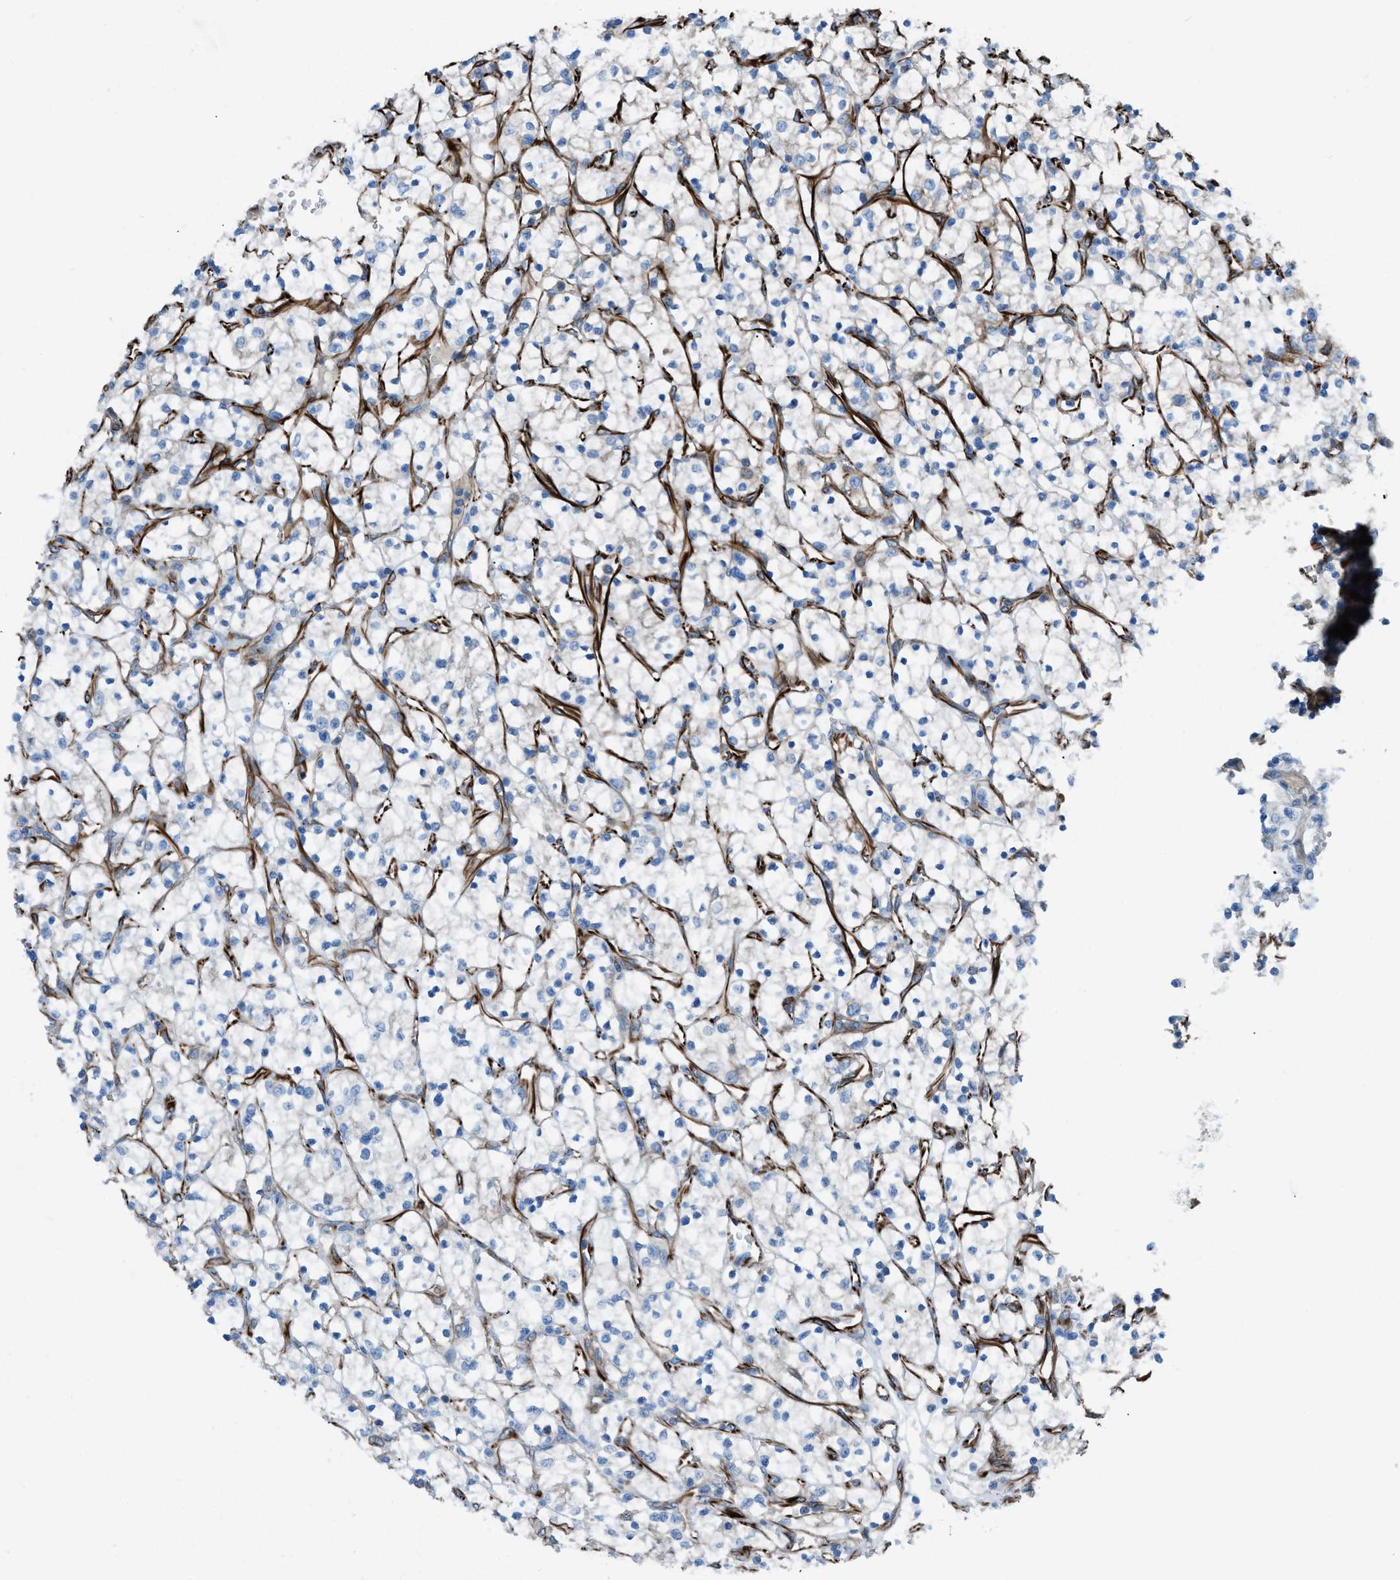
{"staining": {"intensity": "negative", "quantity": "none", "location": "none"}, "tissue": "renal cancer", "cell_type": "Tumor cells", "image_type": "cancer", "snomed": [{"axis": "morphology", "description": "Adenocarcinoma, NOS"}, {"axis": "topography", "description": "Kidney"}], "caption": "DAB immunohistochemical staining of human renal cancer shows no significant staining in tumor cells. (IHC, brightfield microscopy, high magnification).", "gene": "CABP7", "patient": {"sex": "female", "age": 69}}